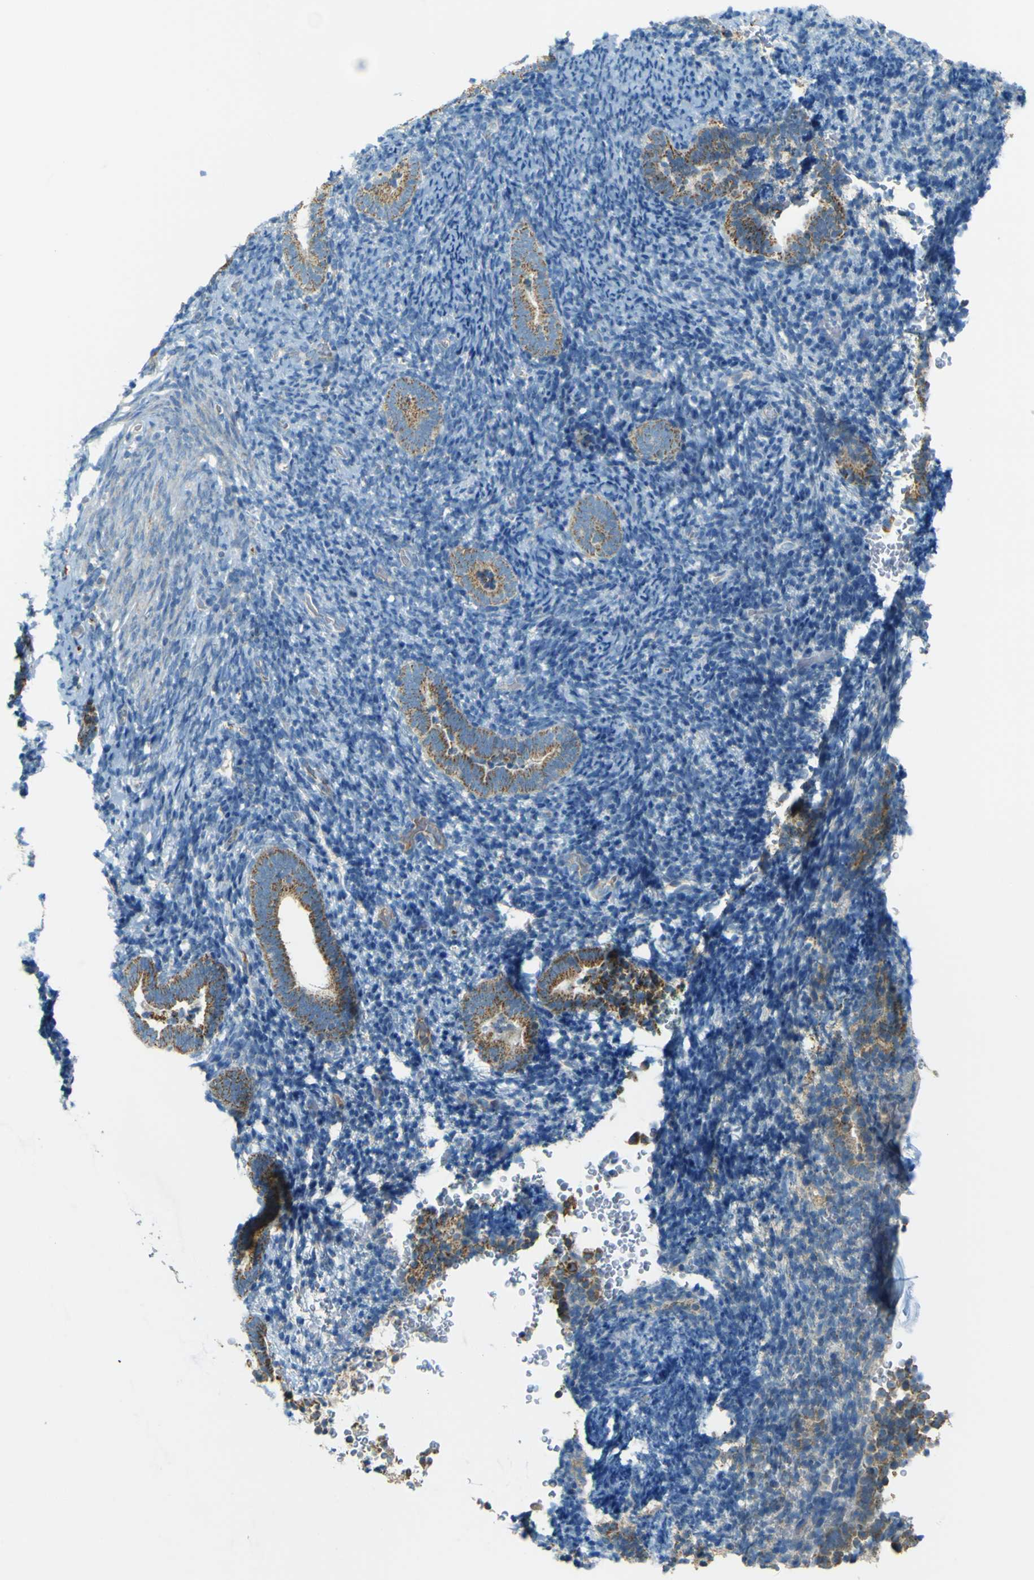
{"staining": {"intensity": "negative", "quantity": "none", "location": "none"}, "tissue": "endometrium", "cell_type": "Cells in endometrial stroma", "image_type": "normal", "snomed": [{"axis": "morphology", "description": "Normal tissue, NOS"}, {"axis": "topography", "description": "Endometrium"}], "caption": "DAB (3,3'-diaminobenzidine) immunohistochemical staining of unremarkable endometrium shows no significant staining in cells in endometrial stroma.", "gene": "FKTN", "patient": {"sex": "female", "age": 51}}